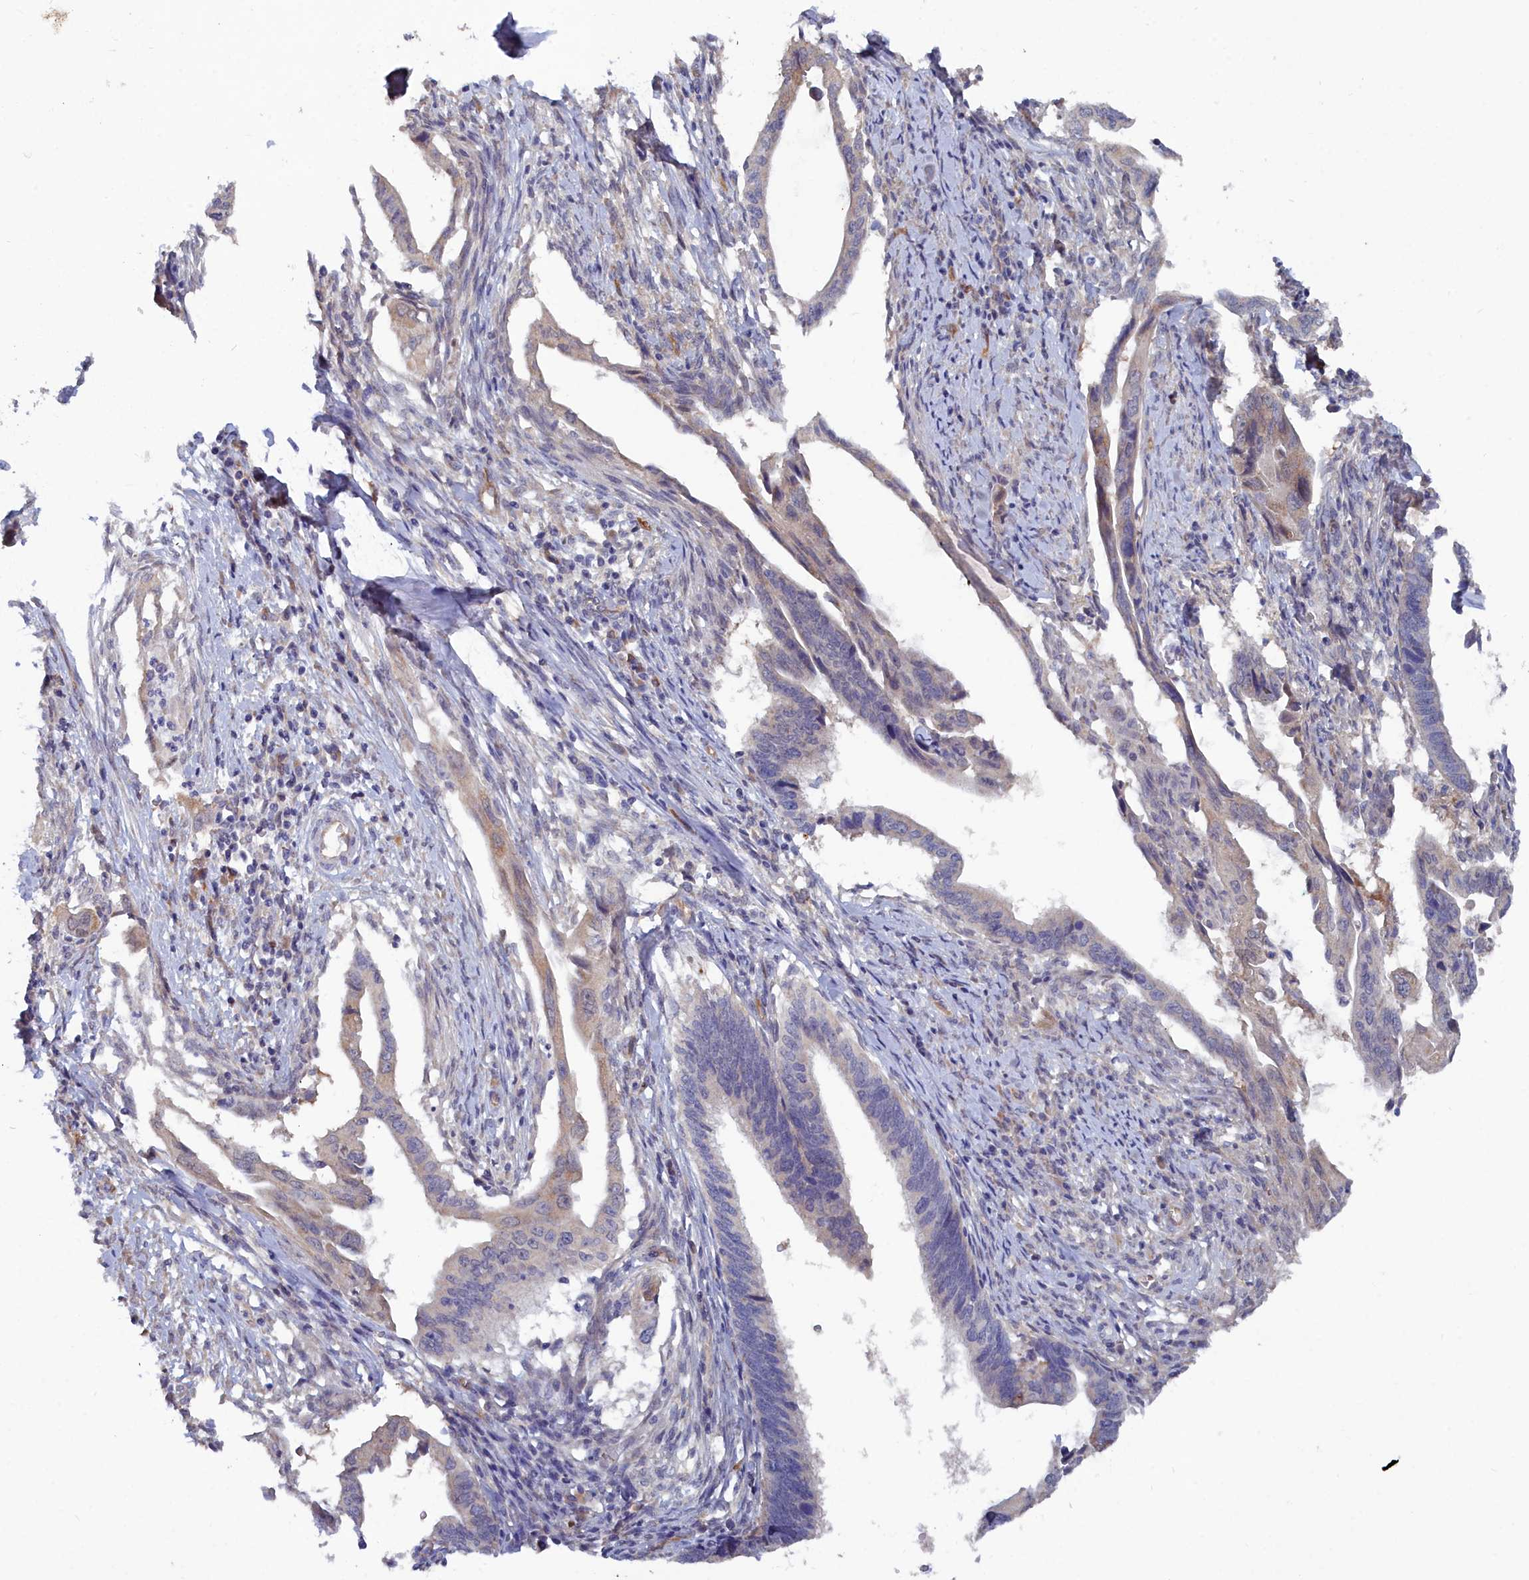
{"staining": {"intensity": "weak", "quantity": "<25%", "location": "cytoplasmic/membranous"}, "tissue": "cervical cancer", "cell_type": "Tumor cells", "image_type": "cancer", "snomed": [{"axis": "morphology", "description": "Adenocarcinoma, NOS"}, {"axis": "topography", "description": "Cervix"}], "caption": "IHC photomicrograph of neoplastic tissue: adenocarcinoma (cervical) stained with DAB exhibits no significant protein expression in tumor cells.", "gene": "RDX", "patient": {"sex": "female", "age": 42}}